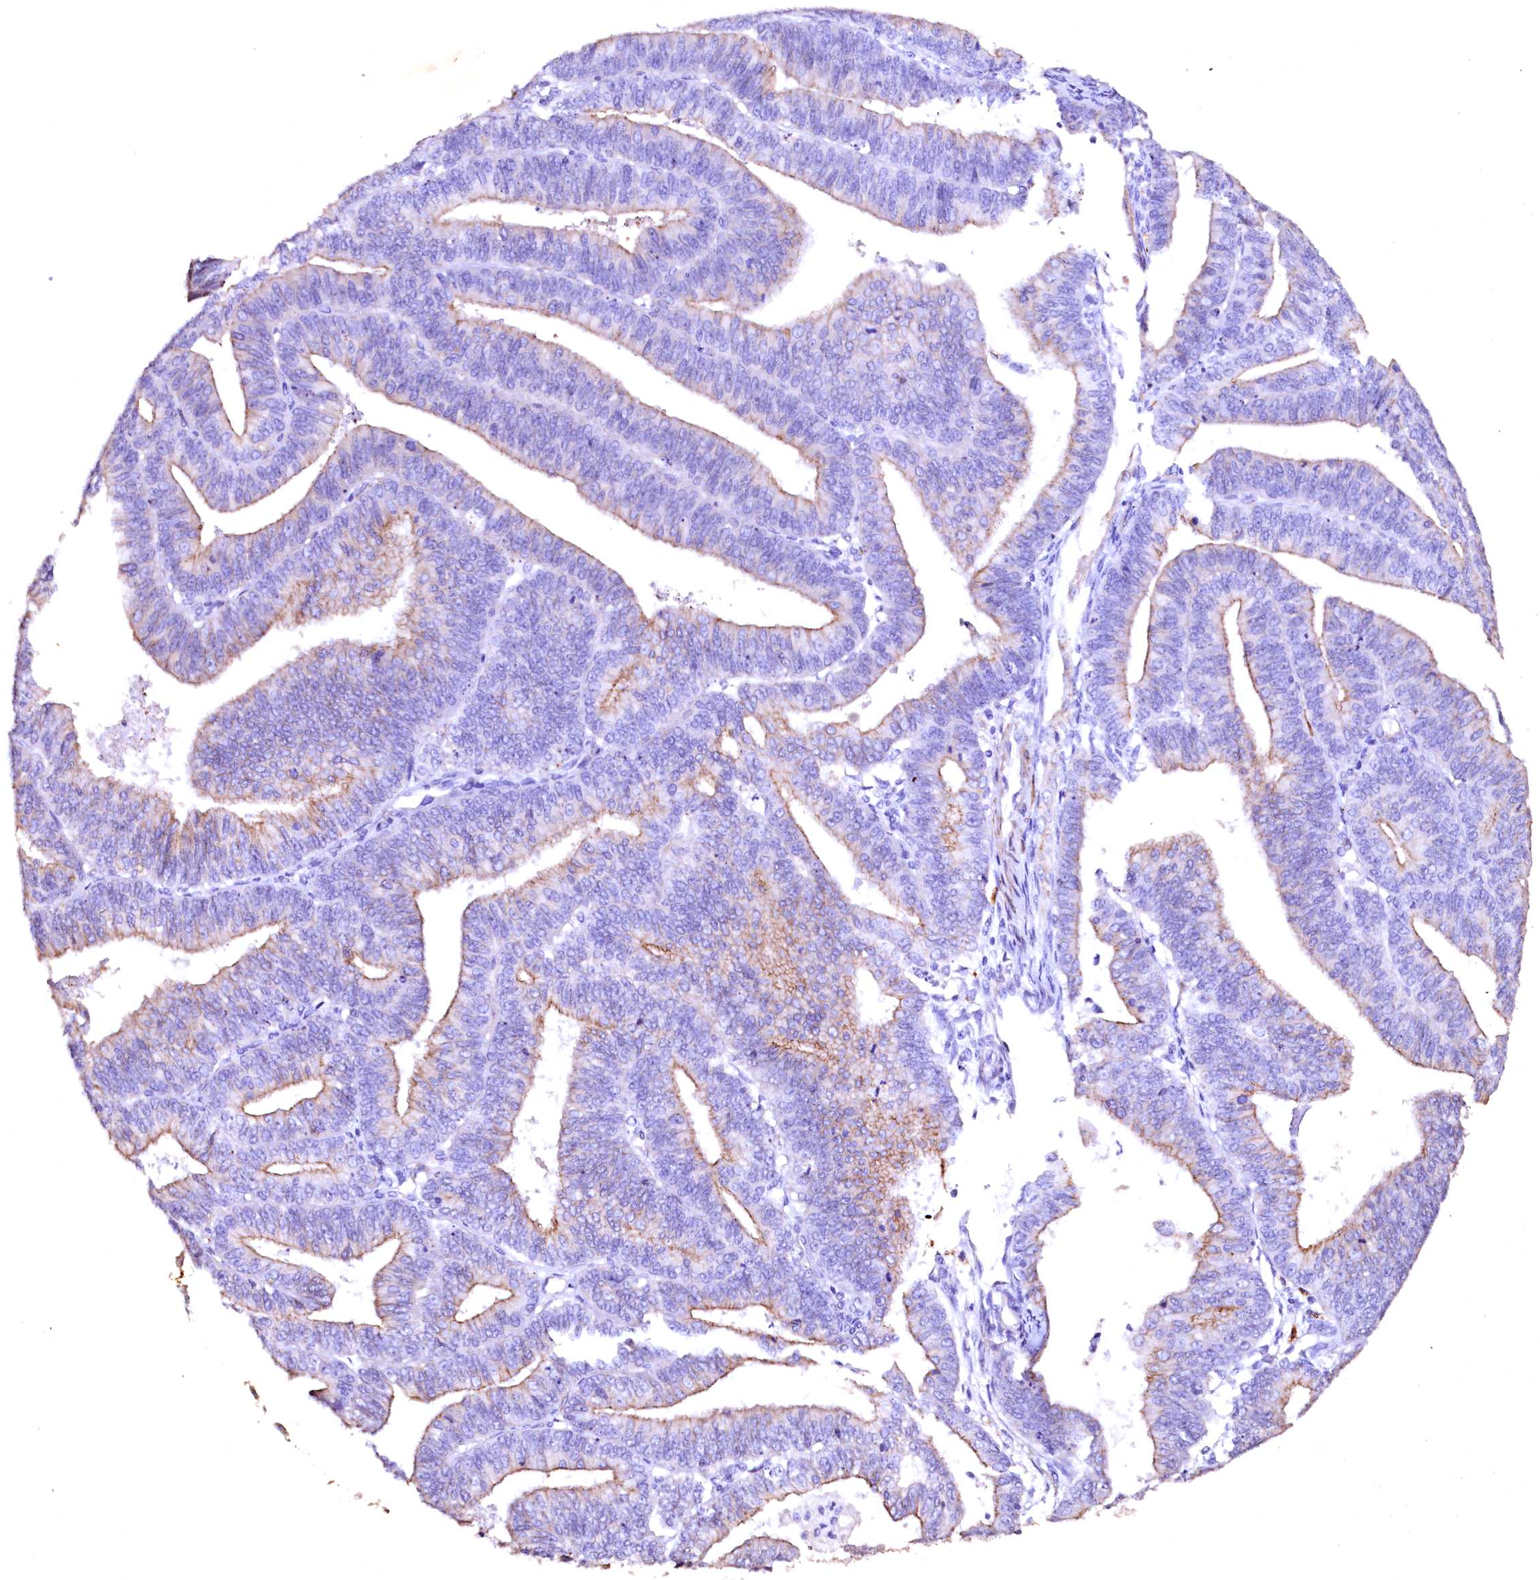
{"staining": {"intensity": "moderate", "quantity": "25%-75%", "location": "cytoplasmic/membranous"}, "tissue": "endometrial cancer", "cell_type": "Tumor cells", "image_type": "cancer", "snomed": [{"axis": "morphology", "description": "Adenocarcinoma, NOS"}, {"axis": "topography", "description": "Endometrium"}], "caption": "Endometrial cancer stained with immunohistochemistry reveals moderate cytoplasmic/membranous positivity in about 25%-75% of tumor cells.", "gene": "VPS36", "patient": {"sex": "female", "age": 73}}